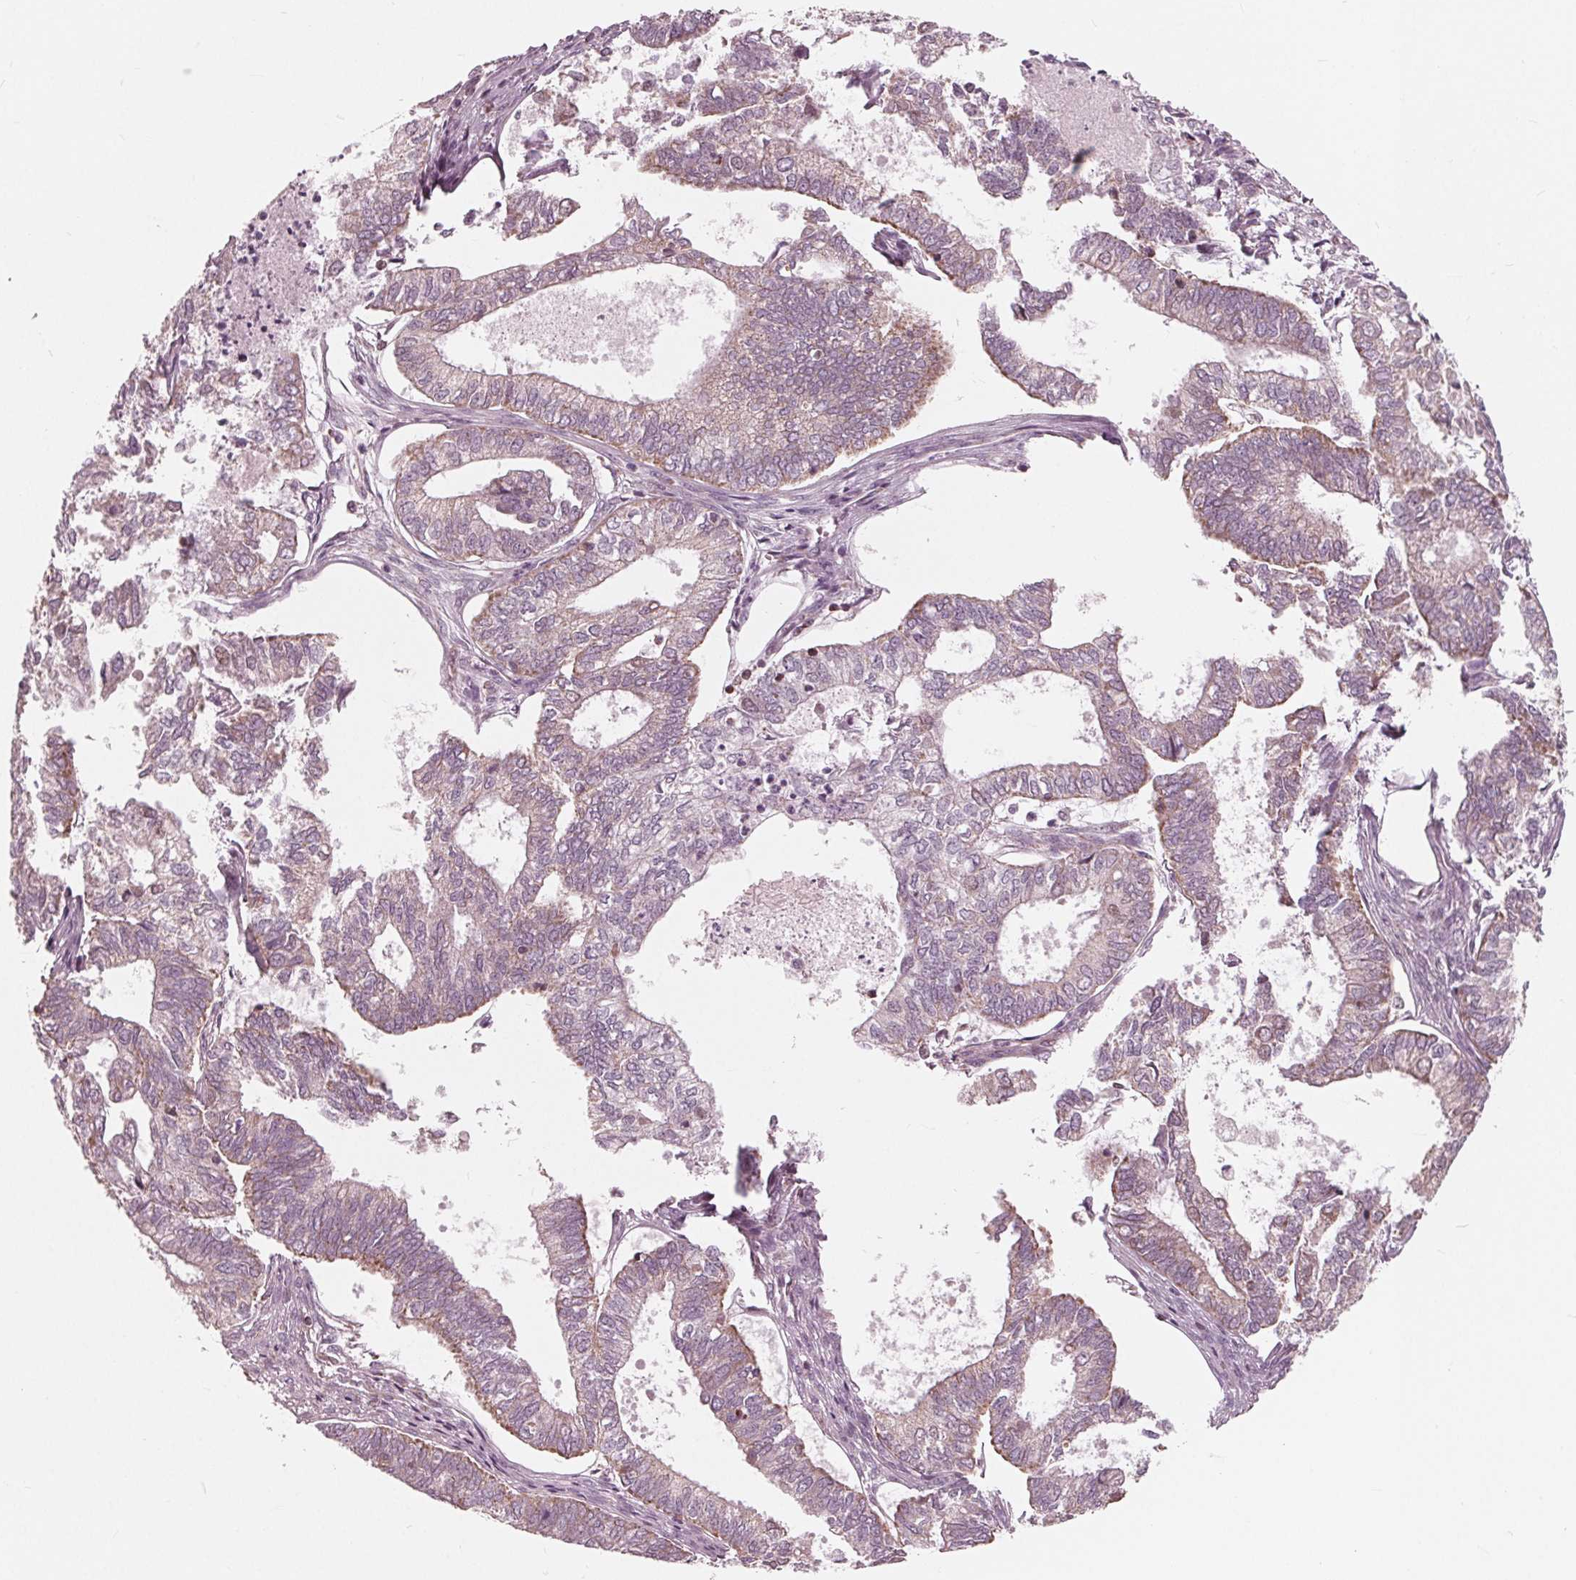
{"staining": {"intensity": "moderate", "quantity": "<25%", "location": "cytoplasmic/membranous"}, "tissue": "ovarian cancer", "cell_type": "Tumor cells", "image_type": "cancer", "snomed": [{"axis": "morphology", "description": "Carcinoma, endometroid"}, {"axis": "topography", "description": "Ovary"}], "caption": "A low amount of moderate cytoplasmic/membranous positivity is appreciated in about <25% of tumor cells in ovarian endometroid carcinoma tissue.", "gene": "DCAF4L2", "patient": {"sex": "female", "age": 64}}